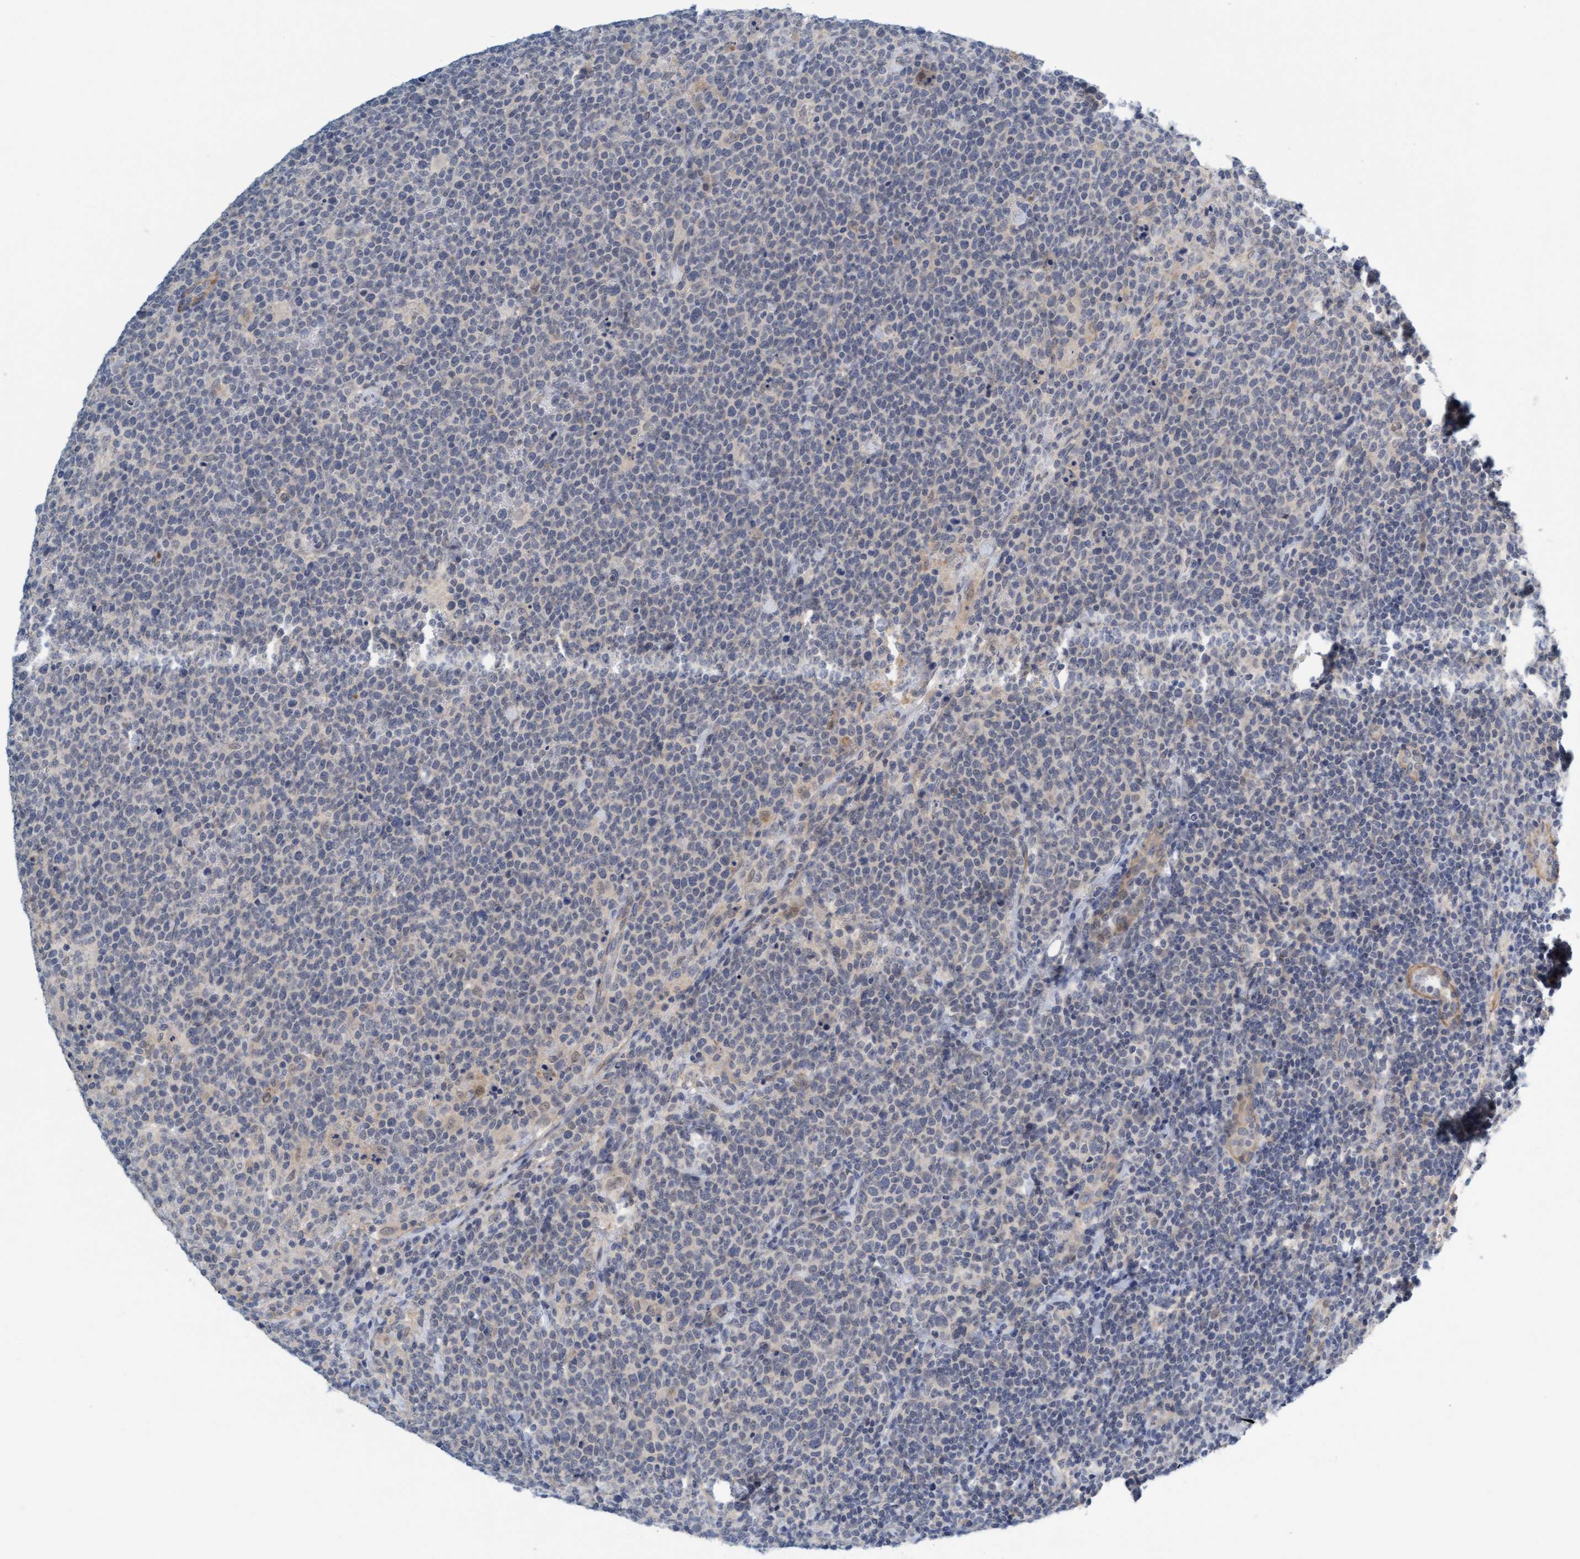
{"staining": {"intensity": "negative", "quantity": "none", "location": "none"}, "tissue": "lymphoma", "cell_type": "Tumor cells", "image_type": "cancer", "snomed": [{"axis": "morphology", "description": "Malignant lymphoma, non-Hodgkin's type, High grade"}, {"axis": "topography", "description": "Lymph node"}], "caption": "Immunohistochemistry of human high-grade malignant lymphoma, non-Hodgkin's type reveals no expression in tumor cells.", "gene": "TSTD2", "patient": {"sex": "male", "age": 61}}